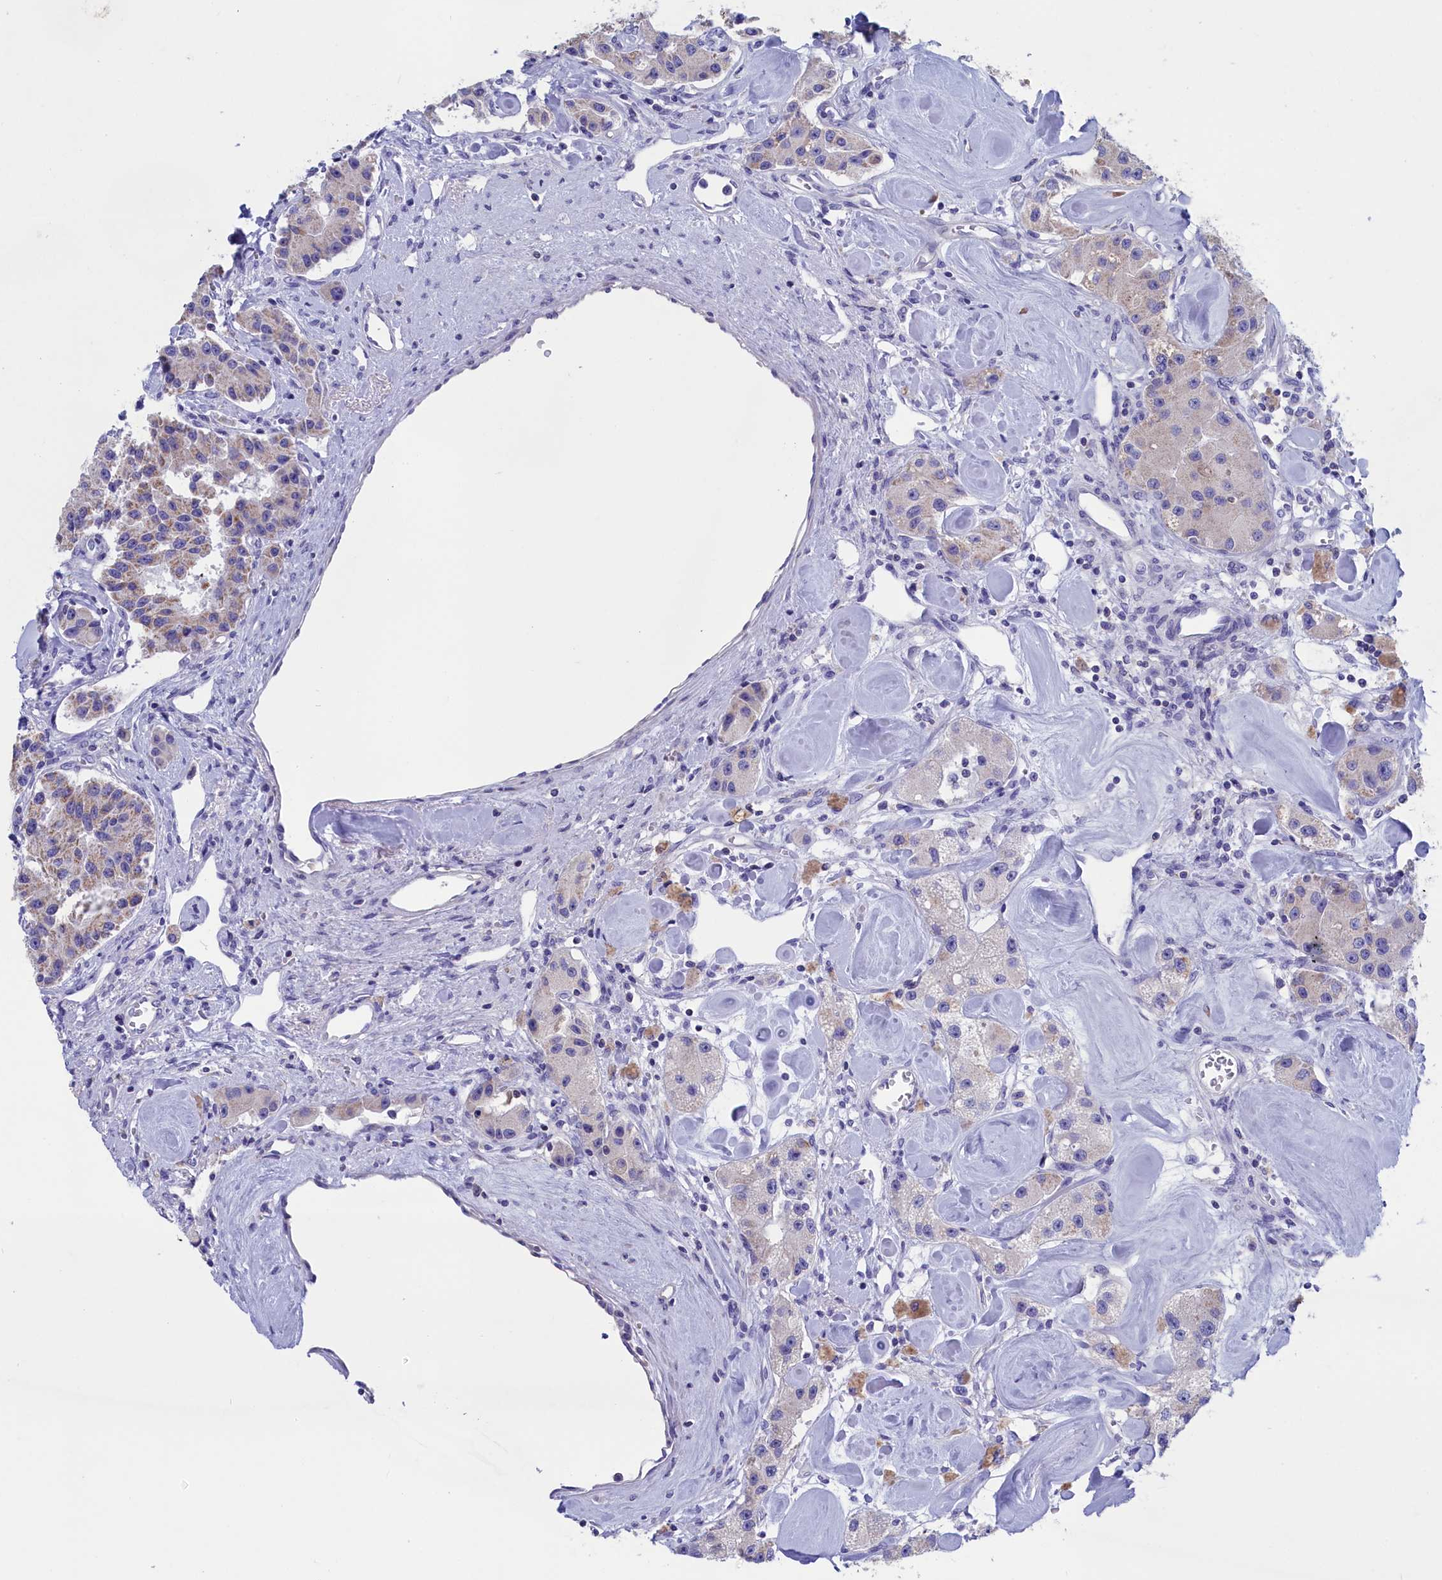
{"staining": {"intensity": "negative", "quantity": "none", "location": "none"}, "tissue": "carcinoid", "cell_type": "Tumor cells", "image_type": "cancer", "snomed": [{"axis": "morphology", "description": "Carcinoid, malignant, NOS"}, {"axis": "topography", "description": "Pancreas"}], "caption": "A photomicrograph of human carcinoid (malignant) is negative for staining in tumor cells. Nuclei are stained in blue.", "gene": "PRDM12", "patient": {"sex": "male", "age": 41}}